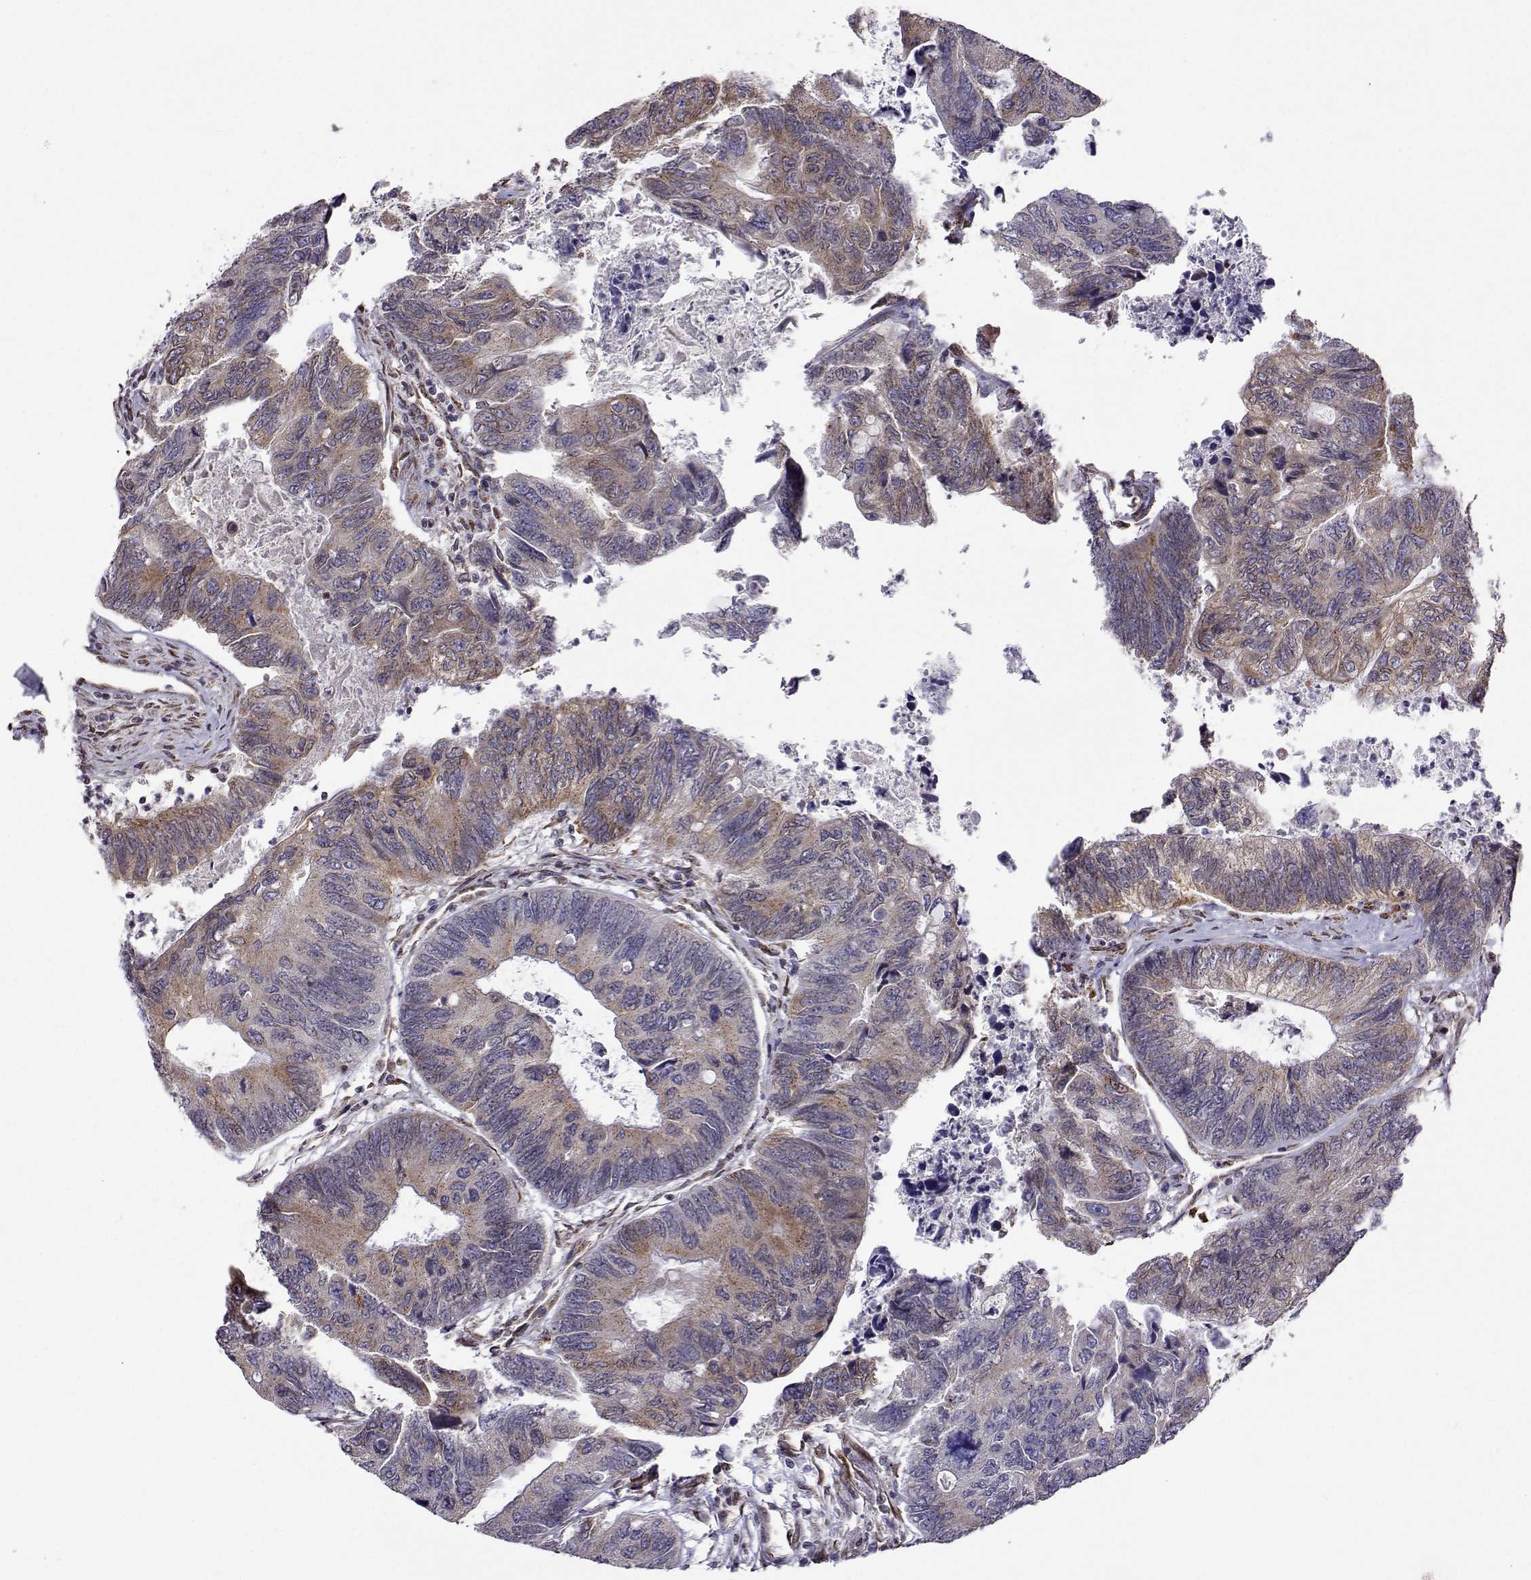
{"staining": {"intensity": "weak", "quantity": ">75%", "location": "cytoplasmic/membranous"}, "tissue": "colorectal cancer", "cell_type": "Tumor cells", "image_type": "cancer", "snomed": [{"axis": "morphology", "description": "Adenocarcinoma, NOS"}, {"axis": "topography", "description": "Colon"}], "caption": "IHC of colorectal cancer demonstrates low levels of weak cytoplasmic/membranous positivity in about >75% of tumor cells.", "gene": "PGRMC2", "patient": {"sex": "female", "age": 67}}